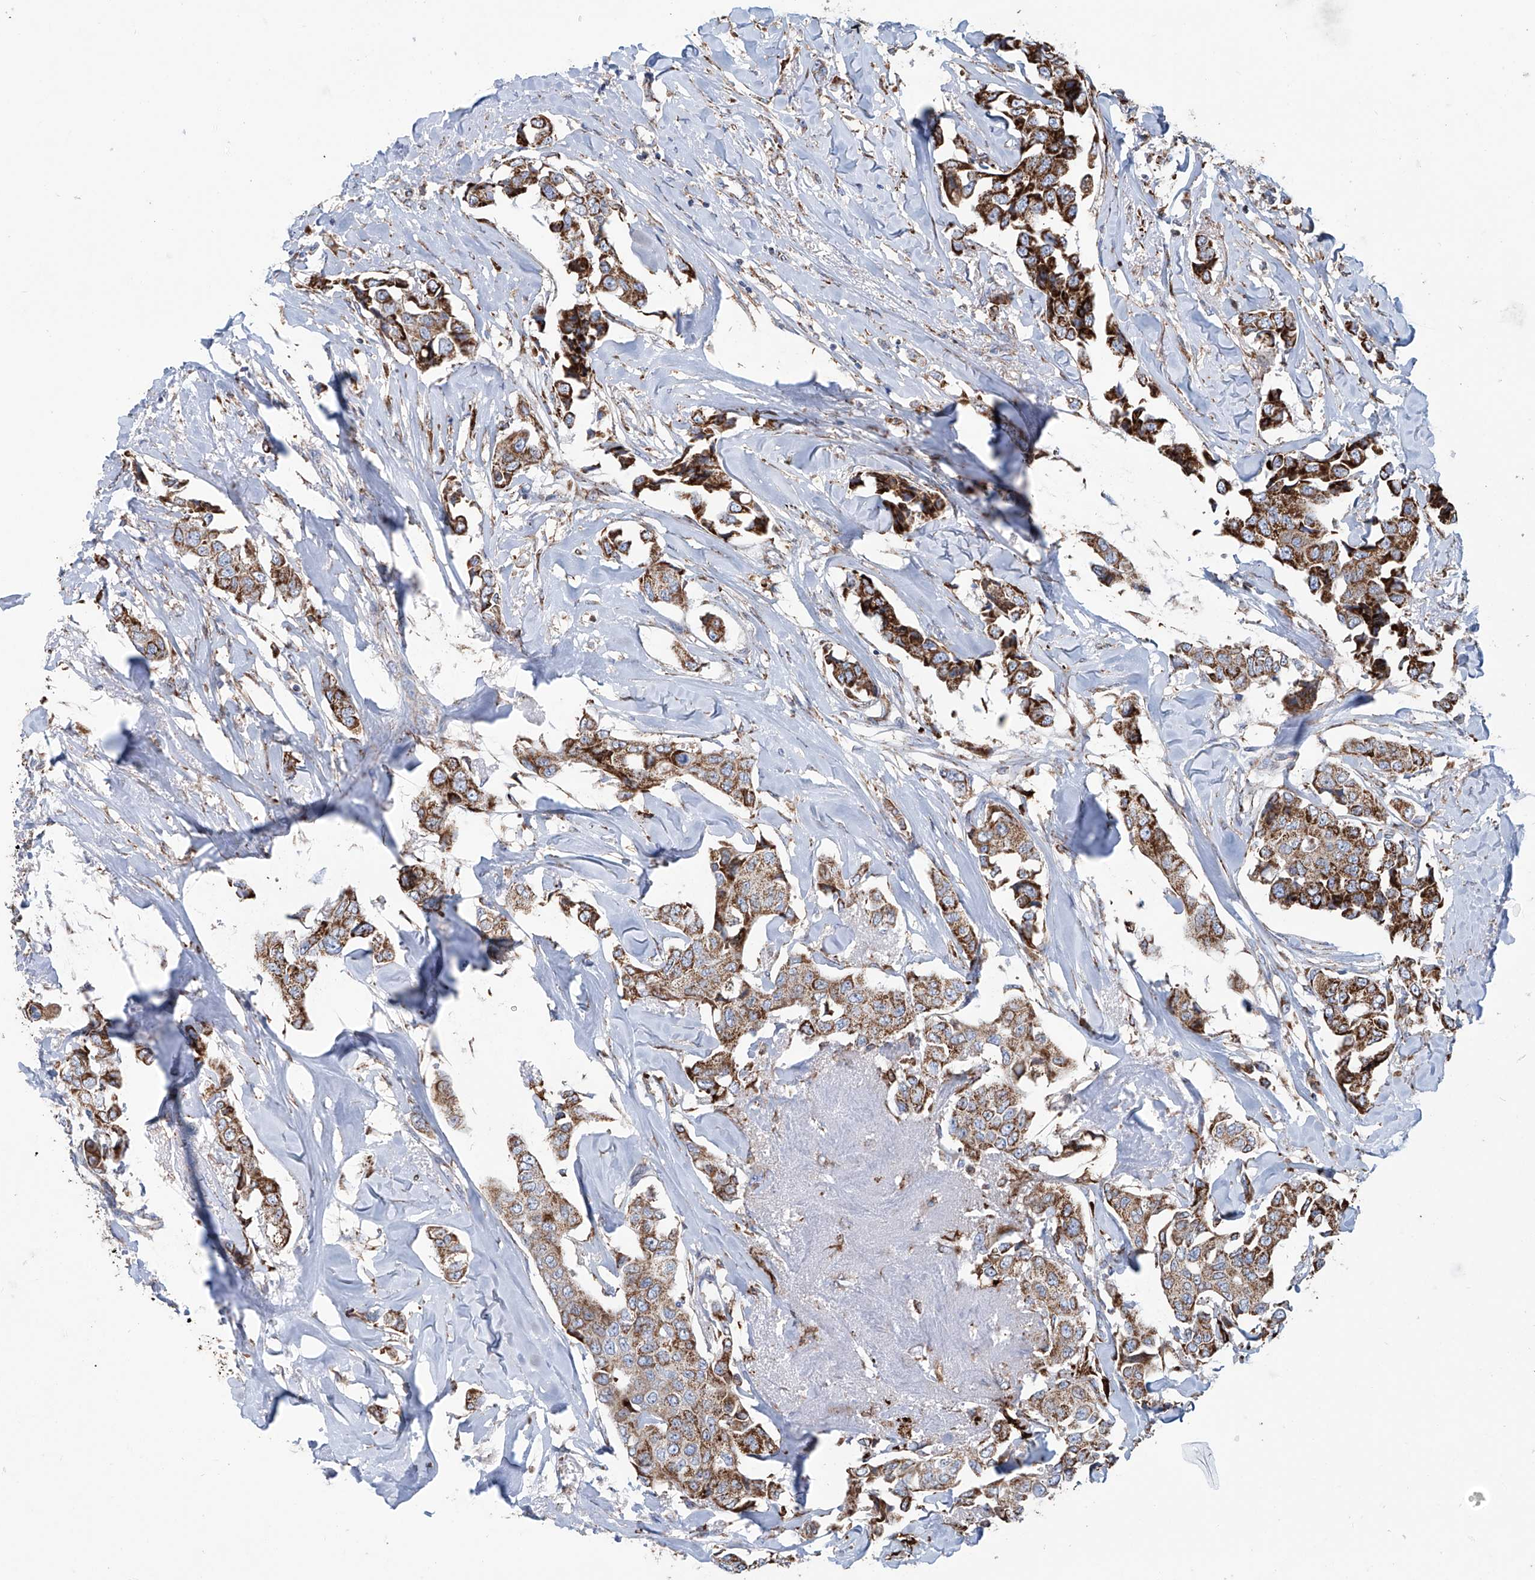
{"staining": {"intensity": "strong", "quantity": "25%-75%", "location": "cytoplasmic/membranous"}, "tissue": "breast cancer", "cell_type": "Tumor cells", "image_type": "cancer", "snomed": [{"axis": "morphology", "description": "Duct carcinoma"}, {"axis": "topography", "description": "Breast"}], "caption": "Protein staining of intraductal carcinoma (breast) tissue reveals strong cytoplasmic/membranous positivity in about 25%-75% of tumor cells. The staining was performed using DAB (3,3'-diaminobenzidine) to visualize the protein expression in brown, while the nuclei were stained in blue with hematoxylin (Magnification: 20x).", "gene": "ALDH6A1", "patient": {"sex": "female", "age": 80}}